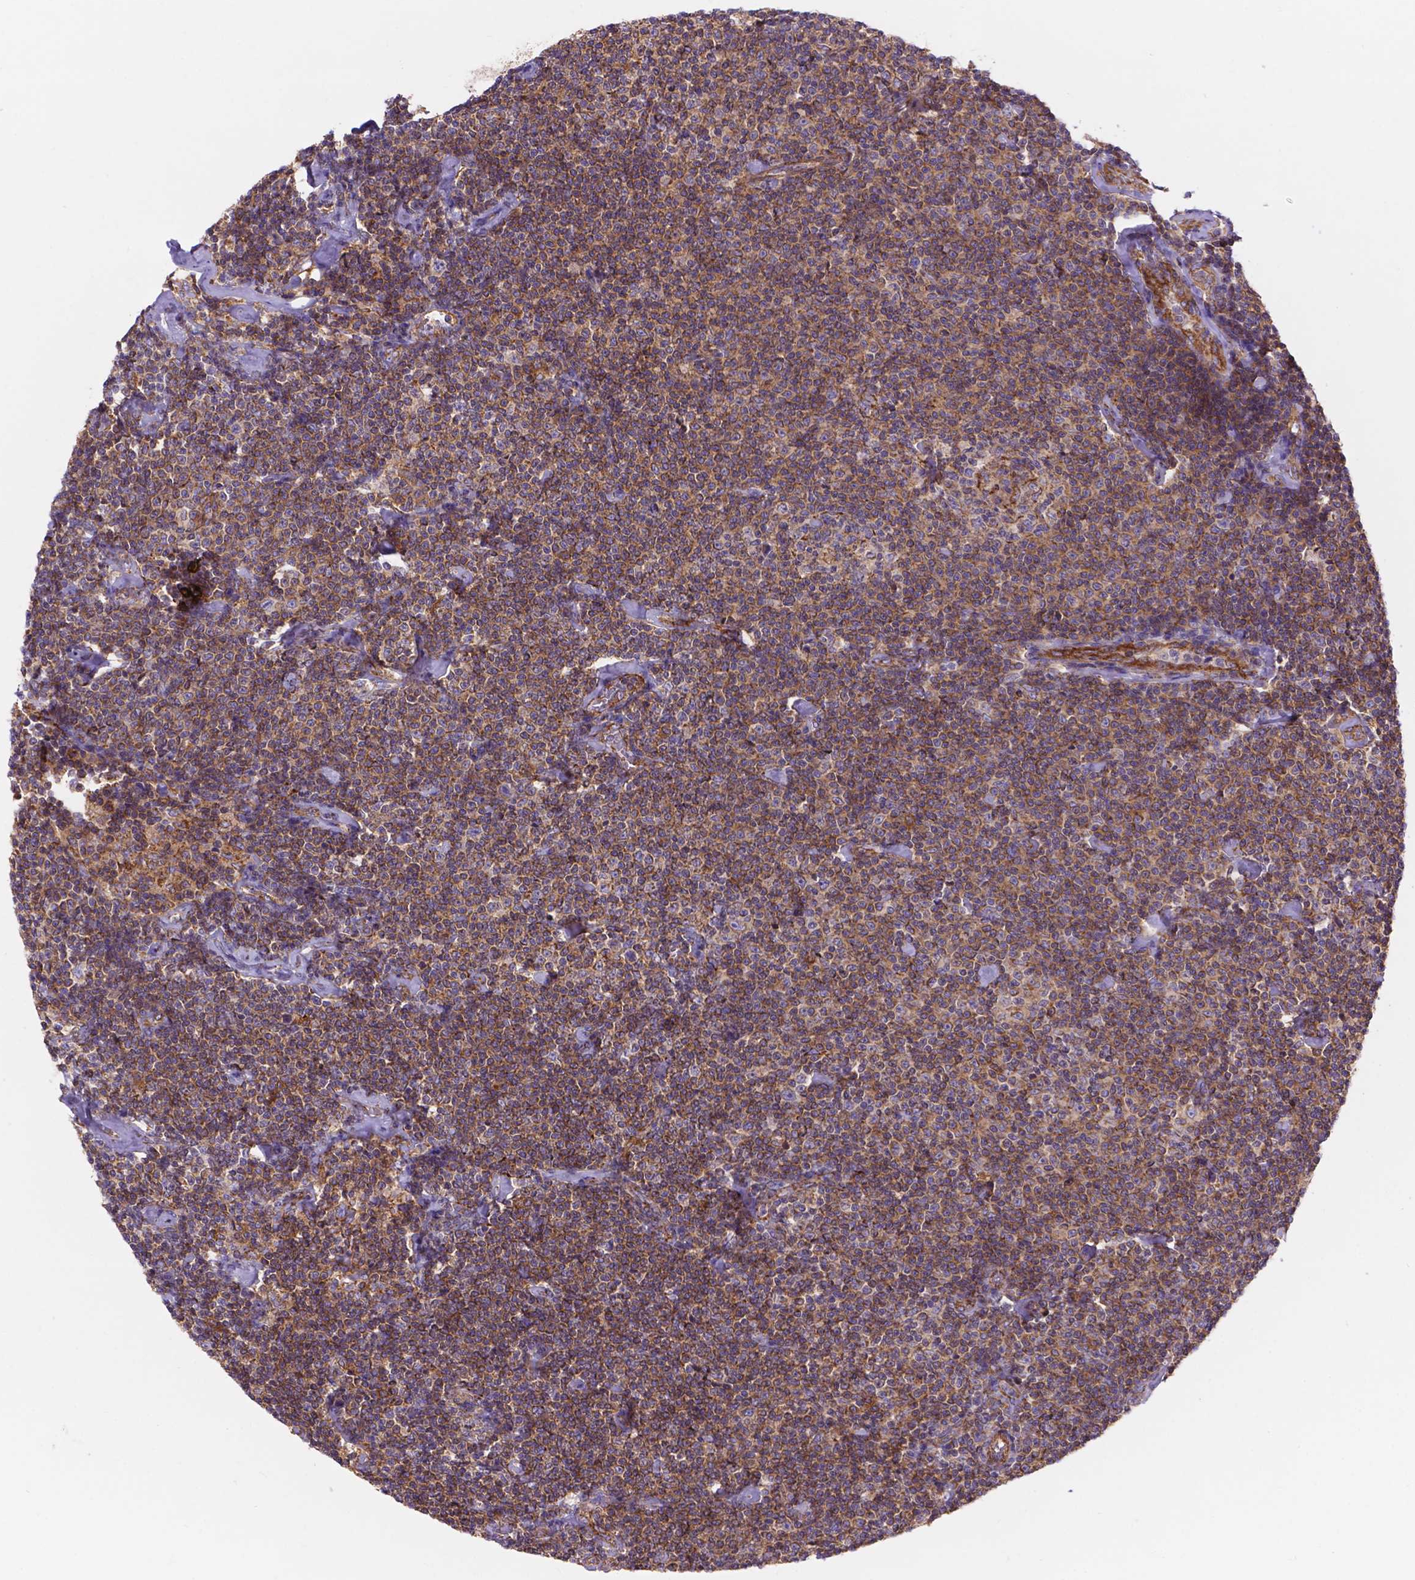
{"staining": {"intensity": "moderate", "quantity": ">75%", "location": "cytoplasmic/membranous"}, "tissue": "lymphoma", "cell_type": "Tumor cells", "image_type": "cancer", "snomed": [{"axis": "morphology", "description": "Malignant lymphoma, non-Hodgkin's type, Low grade"}, {"axis": "topography", "description": "Lymph node"}], "caption": "Lymphoma stained with DAB IHC exhibits medium levels of moderate cytoplasmic/membranous expression in about >75% of tumor cells.", "gene": "AK3", "patient": {"sex": "male", "age": 81}}